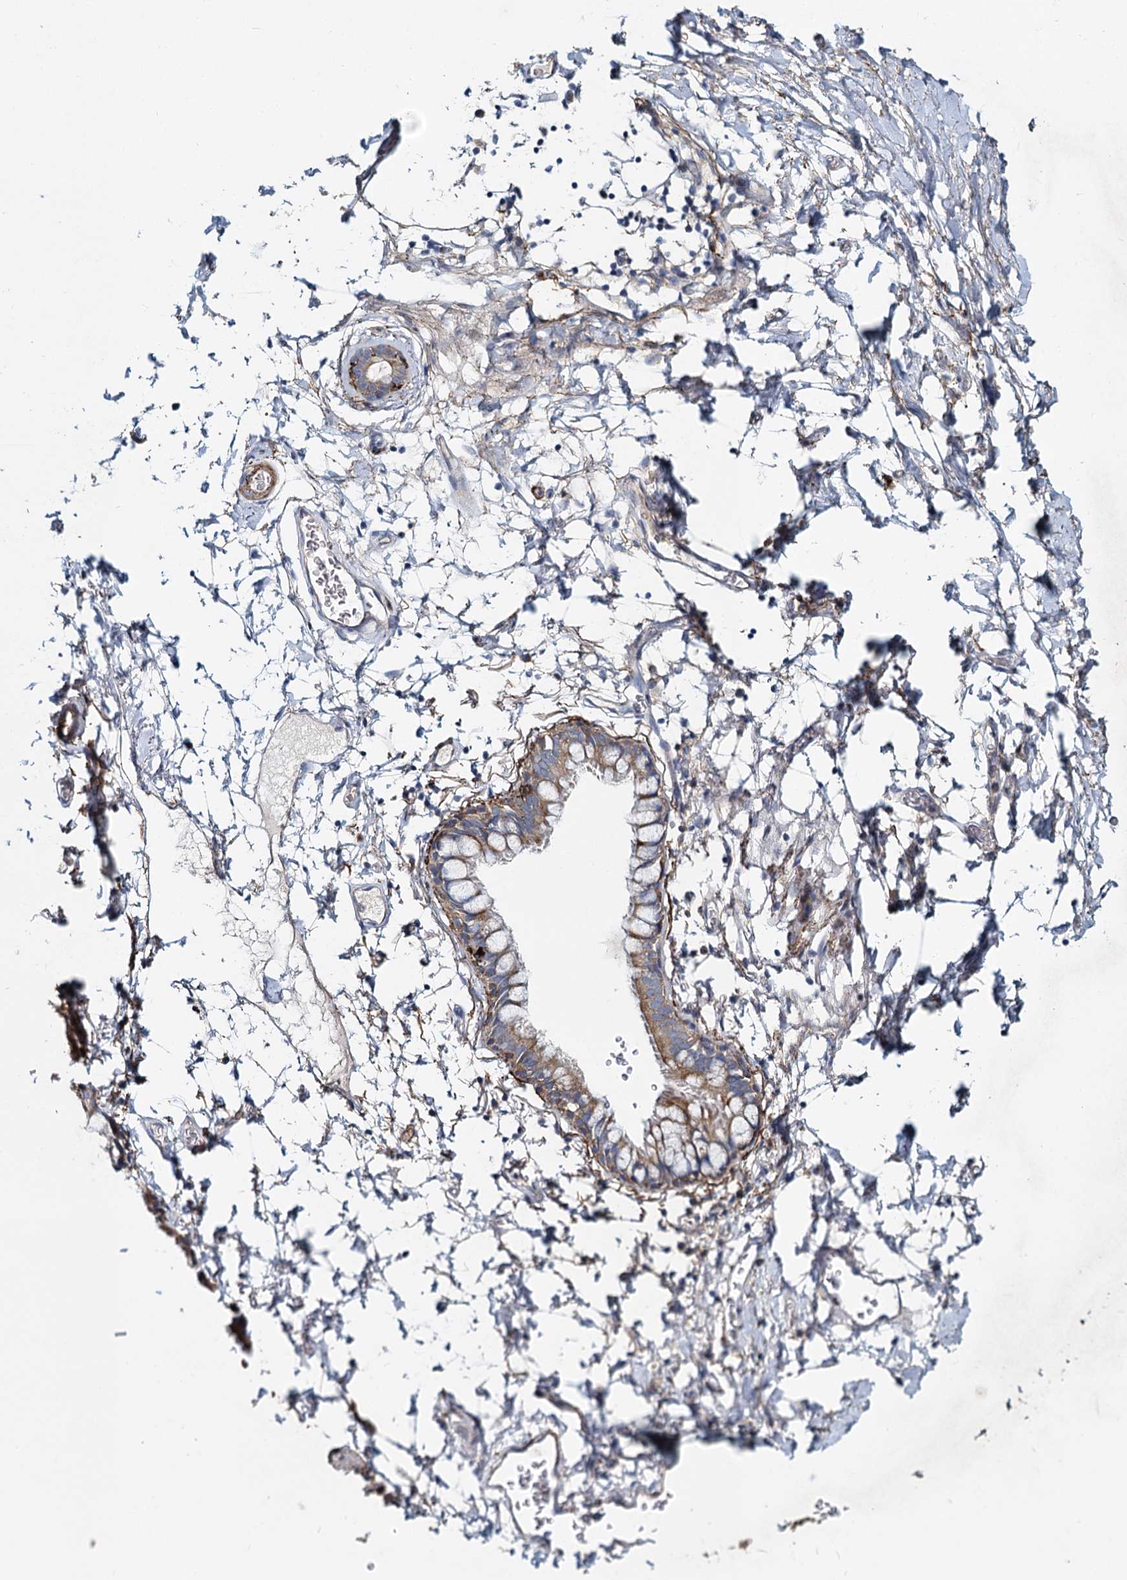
{"staining": {"intensity": "moderate", "quantity": "25%-75%", "location": "cytoplasmic/membranous,nuclear"}, "tissue": "adipose tissue", "cell_type": "Adipocytes", "image_type": "normal", "snomed": [{"axis": "morphology", "description": "Normal tissue, NOS"}, {"axis": "topography", "description": "Lymph node"}, {"axis": "topography", "description": "Bronchus"}], "caption": "Protein positivity by immunohistochemistry displays moderate cytoplasmic/membranous,nuclear expression in approximately 25%-75% of adipocytes in unremarkable adipose tissue.", "gene": "DCUN1D2", "patient": {"sex": "male", "age": 63}}